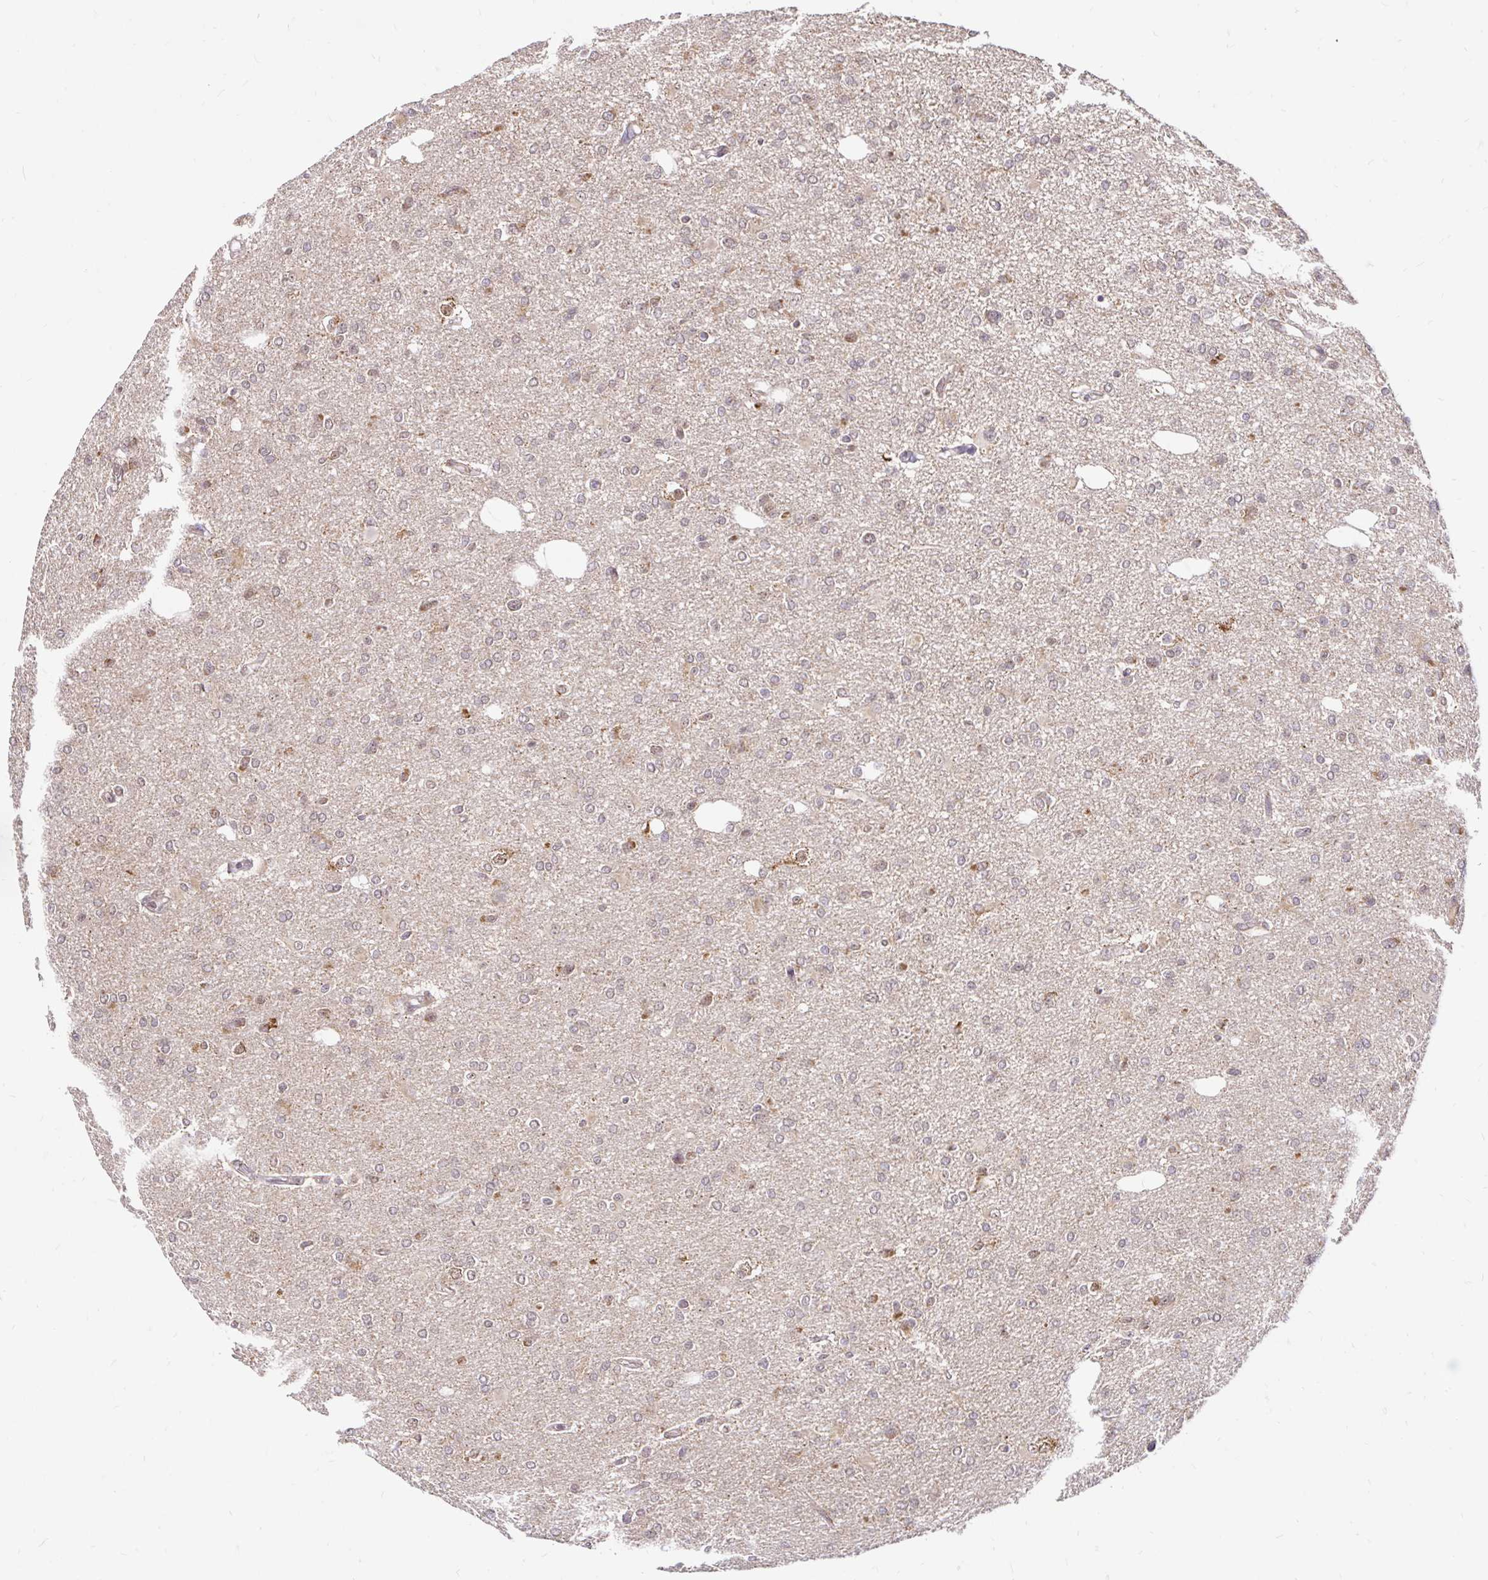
{"staining": {"intensity": "negative", "quantity": "none", "location": "none"}, "tissue": "glioma", "cell_type": "Tumor cells", "image_type": "cancer", "snomed": [{"axis": "morphology", "description": "Glioma, malignant, Low grade"}, {"axis": "topography", "description": "Brain"}], "caption": "Immunohistochemical staining of human malignant glioma (low-grade) displays no significant expression in tumor cells.", "gene": "TIMM50", "patient": {"sex": "male", "age": 26}}